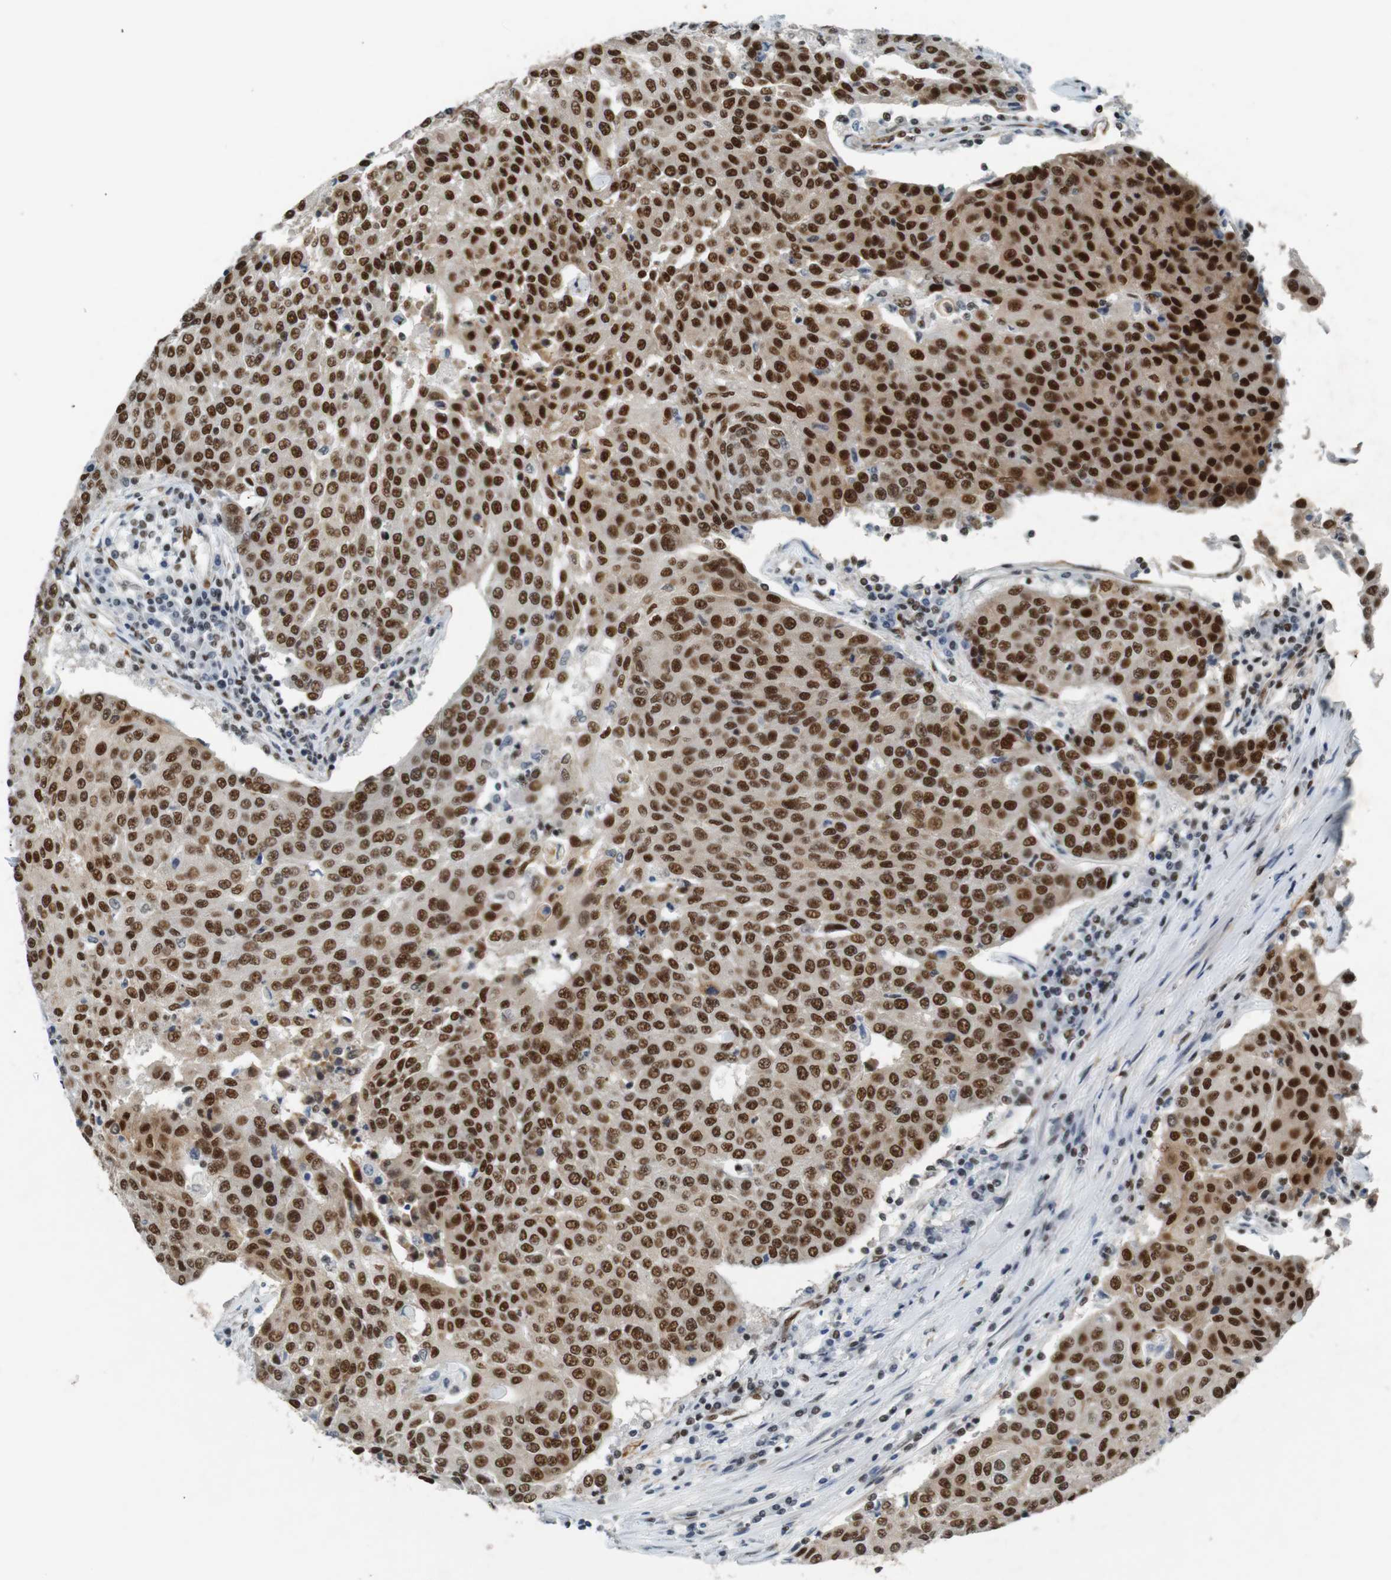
{"staining": {"intensity": "strong", "quantity": ">75%", "location": "nuclear"}, "tissue": "urothelial cancer", "cell_type": "Tumor cells", "image_type": "cancer", "snomed": [{"axis": "morphology", "description": "Urothelial carcinoma, High grade"}, {"axis": "topography", "description": "Urinary bladder"}], "caption": "Immunohistochemistry (IHC) (DAB (3,3'-diaminobenzidine)) staining of human high-grade urothelial carcinoma exhibits strong nuclear protein expression in about >75% of tumor cells.", "gene": "HEXIM1", "patient": {"sex": "female", "age": 85}}